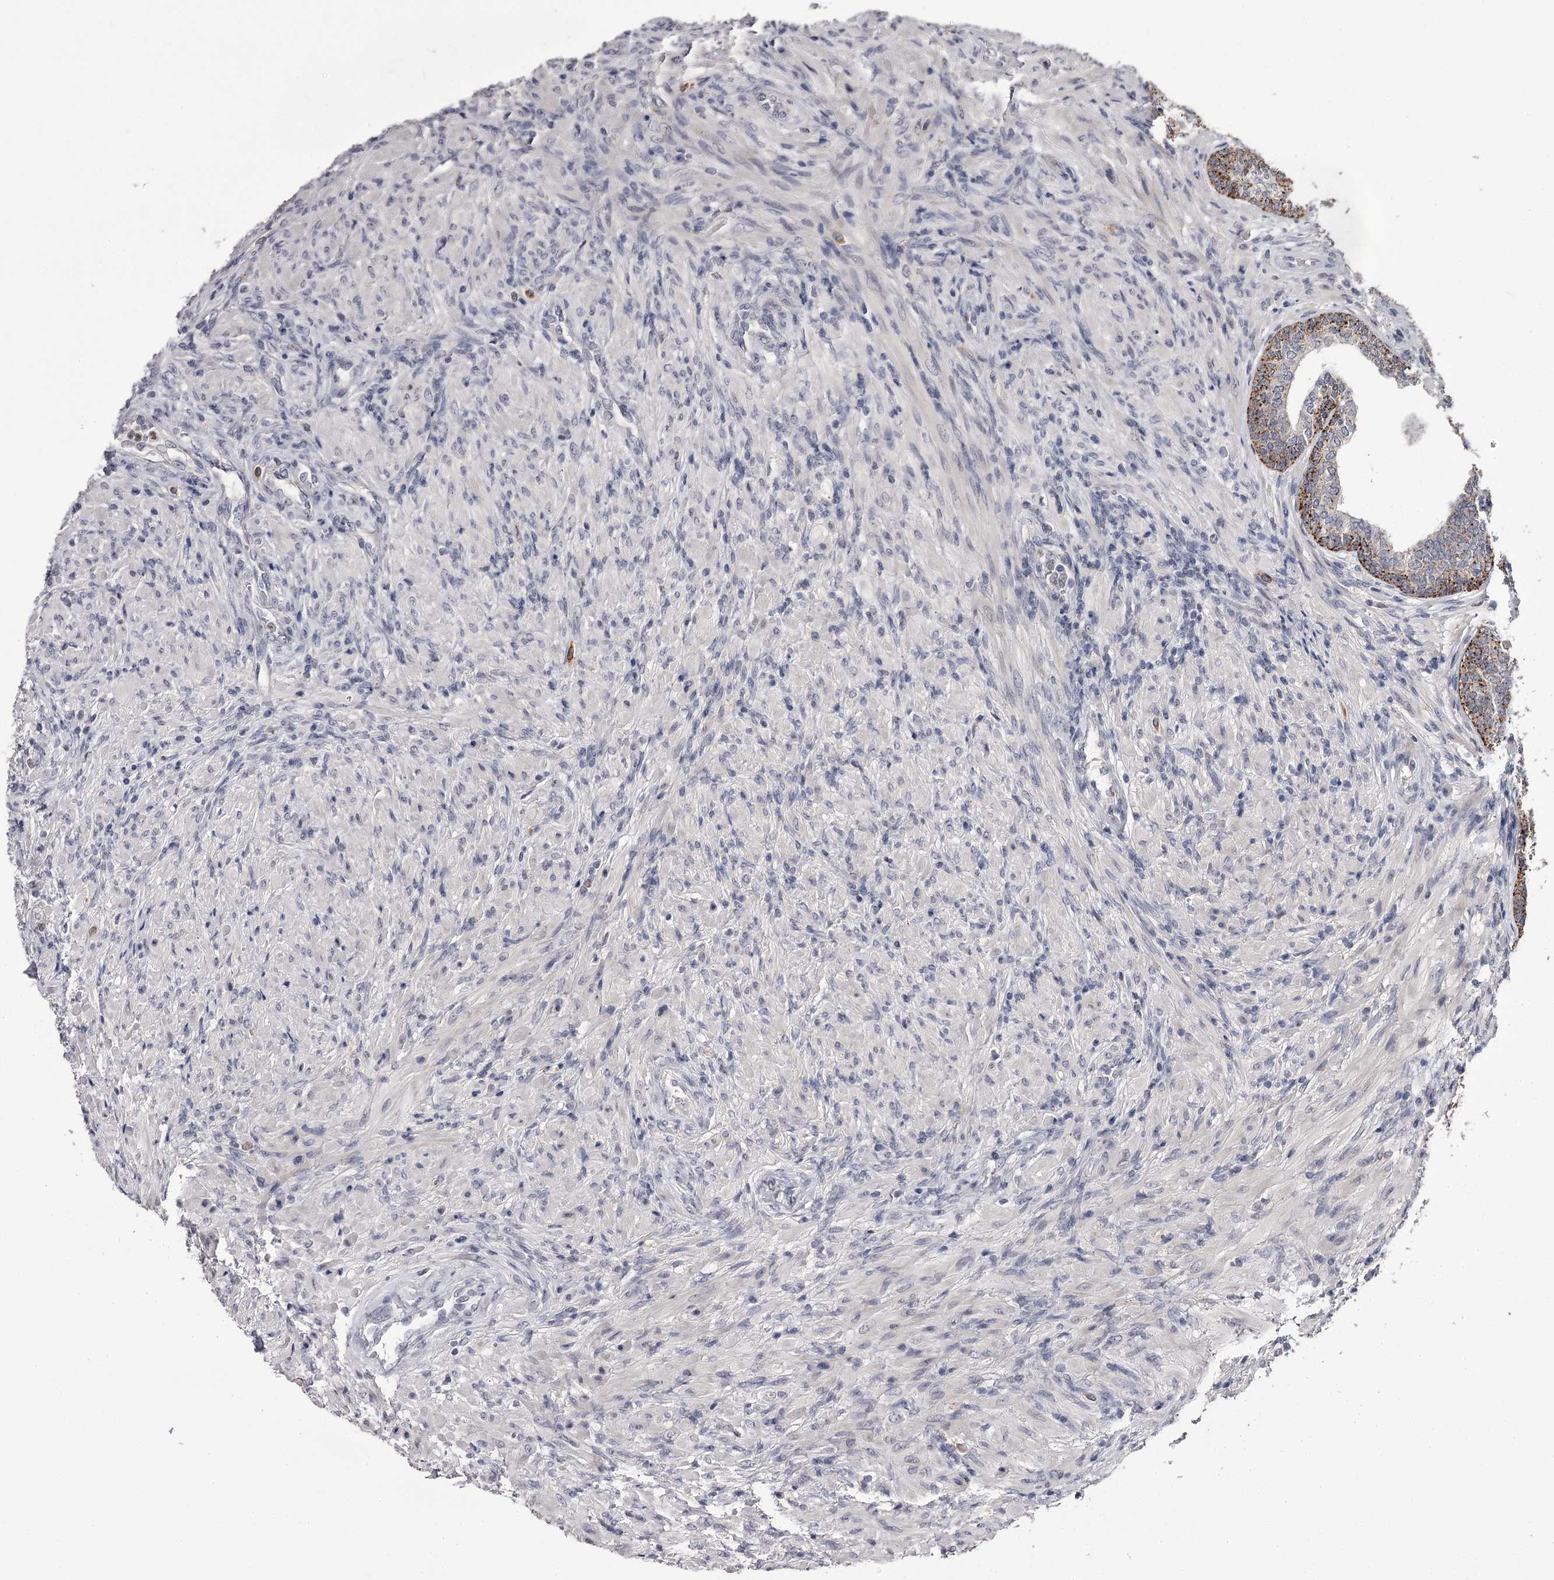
{"staining": {"intensity": "moderate", "quantity": "<25%", "location": "cytoplasmic/membranous"}, "tissue": "prostate", "cell_type": "Glandular cells", "image_type": "normal", "snomed": [{"axis": "morphology", "description": "Normal tissue, NOS"}, {"axis": "topography", "description": "Prostate"}], "caption": "Immunohistochemistry (IHC) staining of benign prostate, which shows low levels of moderate cytoplasmic/membranous expression in about <25% of glandular cells indicating moderate cytoplasmic/membranous protein expression. The staining was performed using DAB (3,3'-diaminobenzidine) (brown) for protein detection and nuclei were counterstained in hematoxylin (blue).", "gene": "SLC32A1", "patient": {"sex": "male", "age": 76}}